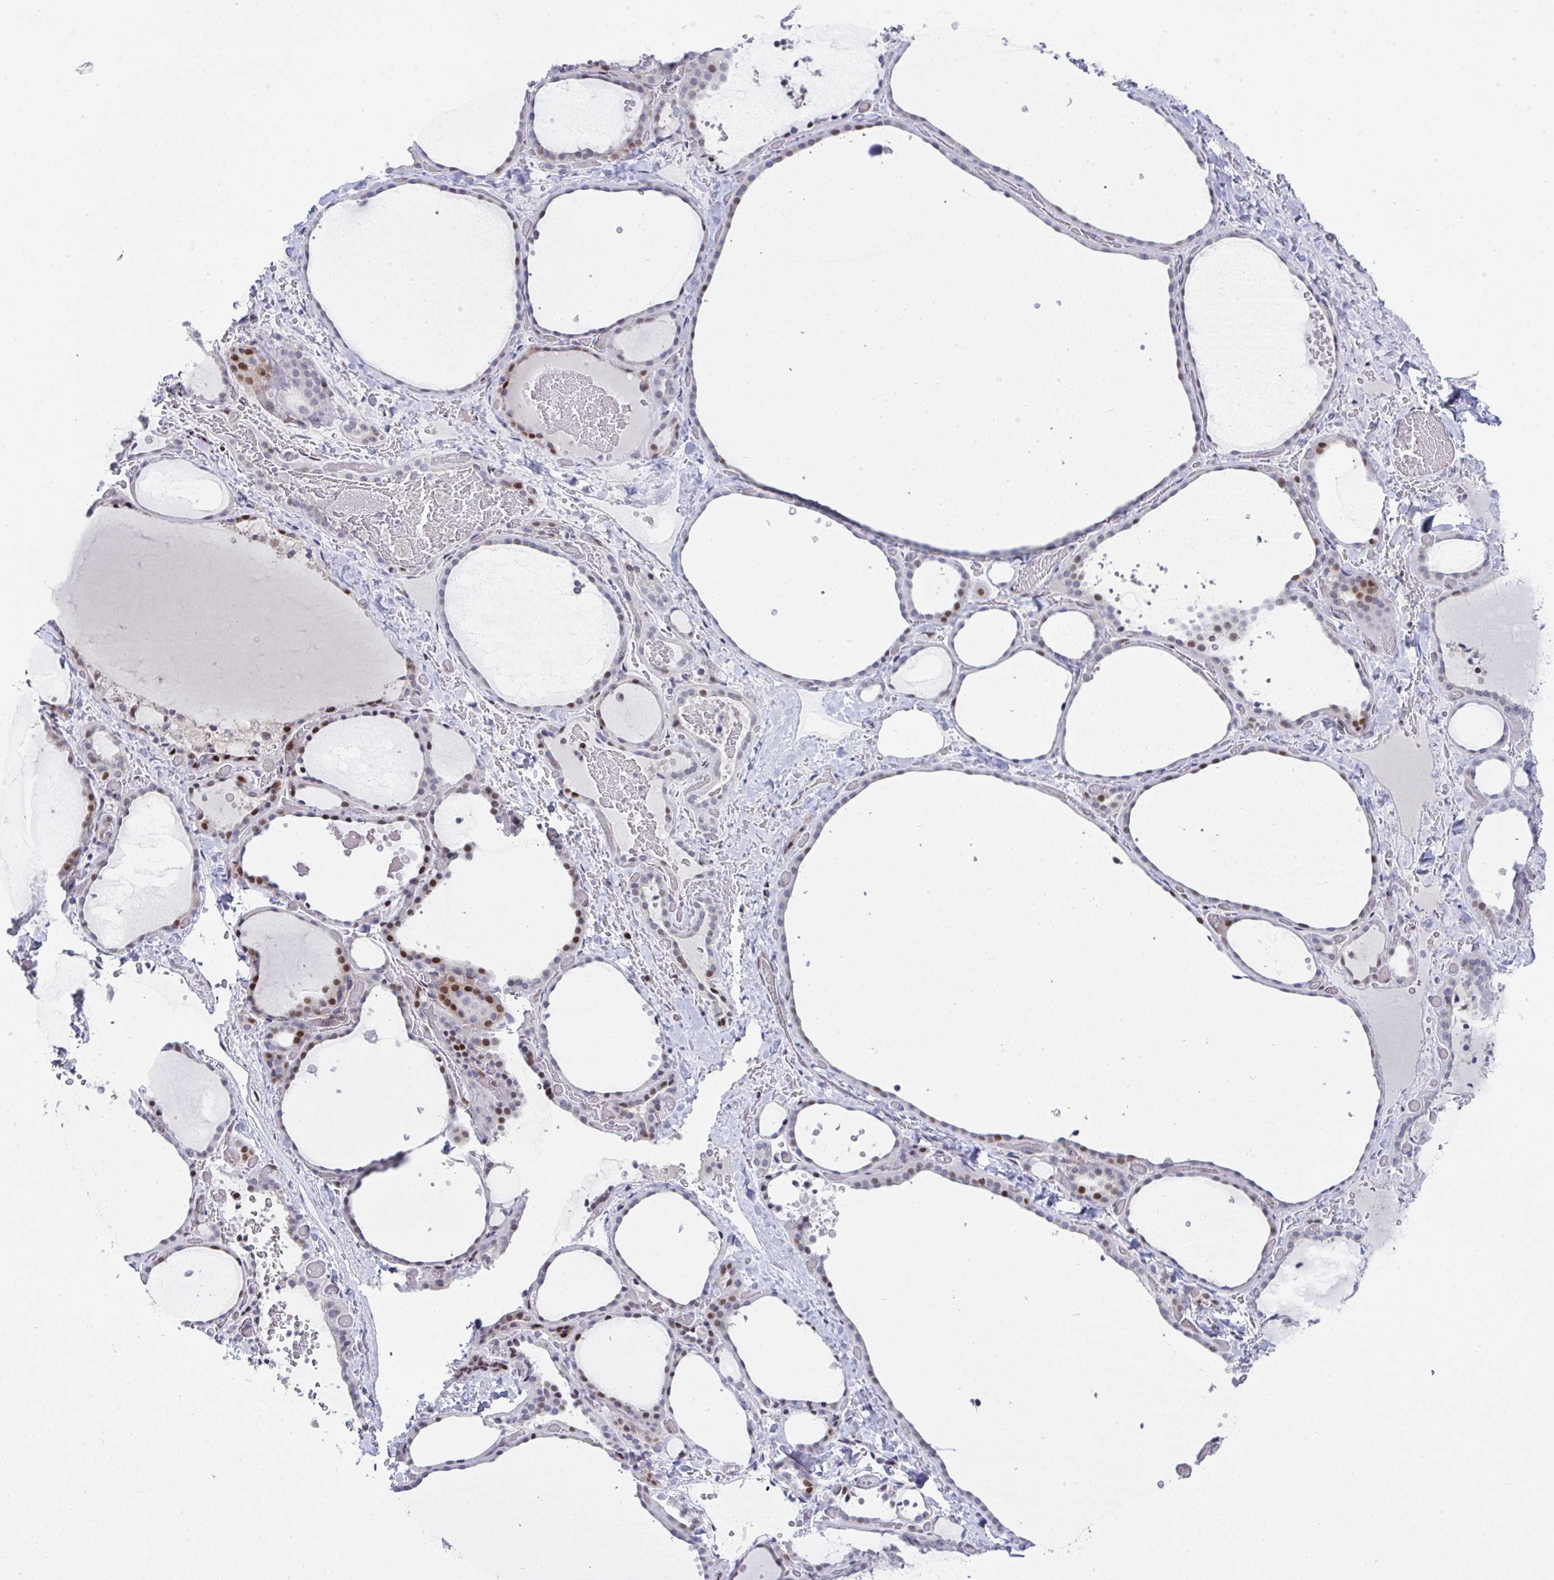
{"staining": {"intensity": "moderate", "quantity": "25%-75%", "location": "nuclear"}, "tissue": "thyroid gland", "cell_type": "Glandular cells", "image_type": "normal", "snomed": [{"axis": "morphology", "description": "Normal tissue, NOS"}, {"axis": "topography", "description": "Thyroid gland"}], "caption": "A high-resolution micrograph shows immunohistochemistry staining of unremarkable thyroid gland, which demonstrates moderate nuclear expression in approximately 25%-75% of glandular cells. Ihc stains the protein of interest in brown and the nuclei are stained blue.", "gene": "GALNT16", "patient": {"sex": "female", "age": 36}}